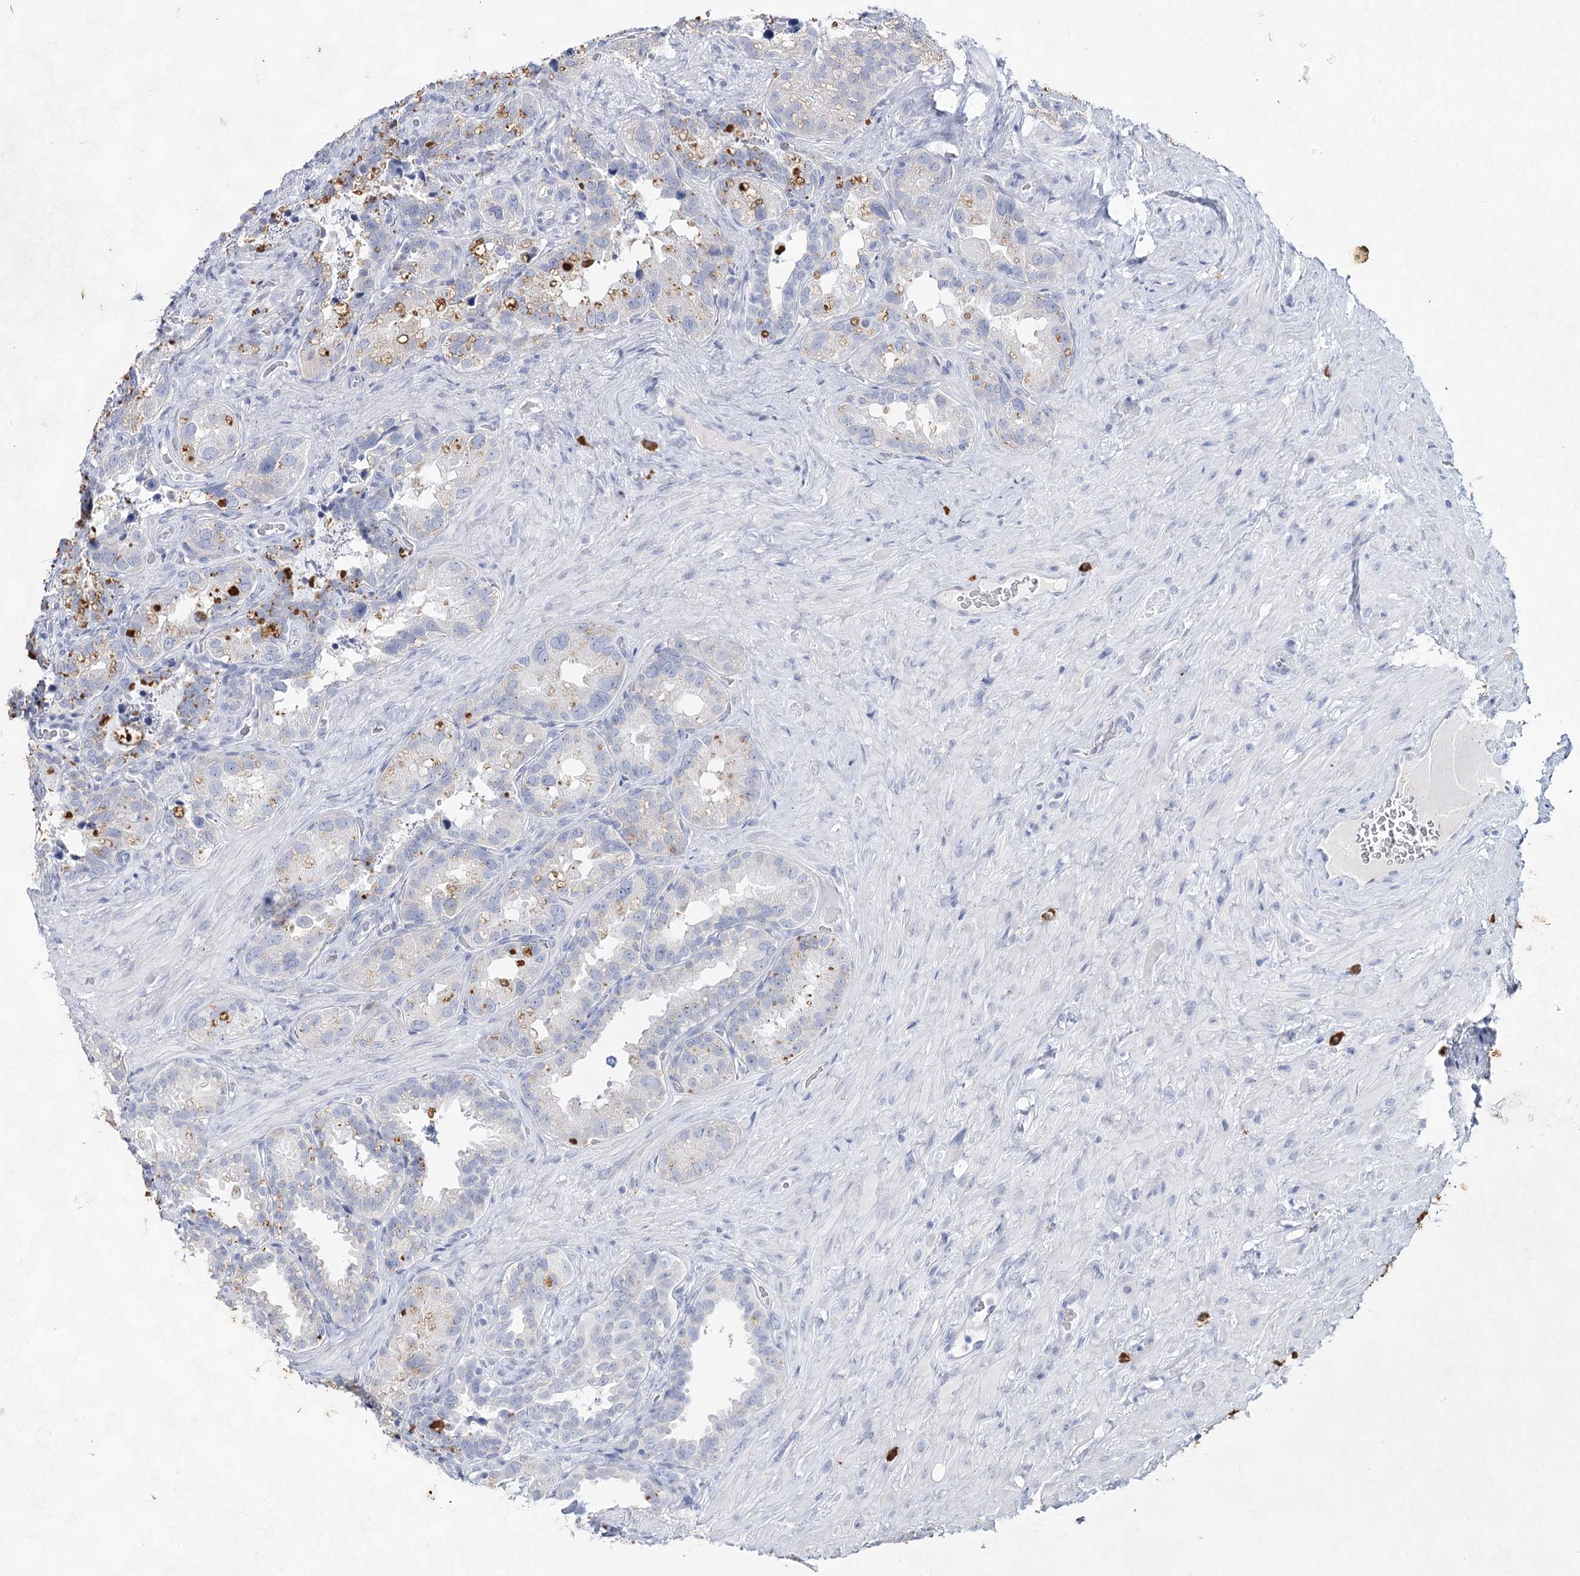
{"staining": {"intensity": "moderate", "quantity": "<25%", "location": "cytoplasmic/membranous"}, "tissue": "seminal vesicle", "cell_type": "Glandular cells", "image_type": "normal", "snomed": [{"axis": "morphology", "description": "Normal tissue, NOS"}, {"axis": "topography", "description": "Seminal veicle"}, {"axis": "topography", "description": "Peripheral nerve tissue"}], "caption": "Human seminal vesicle stained with a brown dye demonstrates moderate cytoplasmic/membranous positive expression in approximately <25% of glandular cells.", "gene": "CCDC73", "patient": {"sex": "male", "age": 67}}